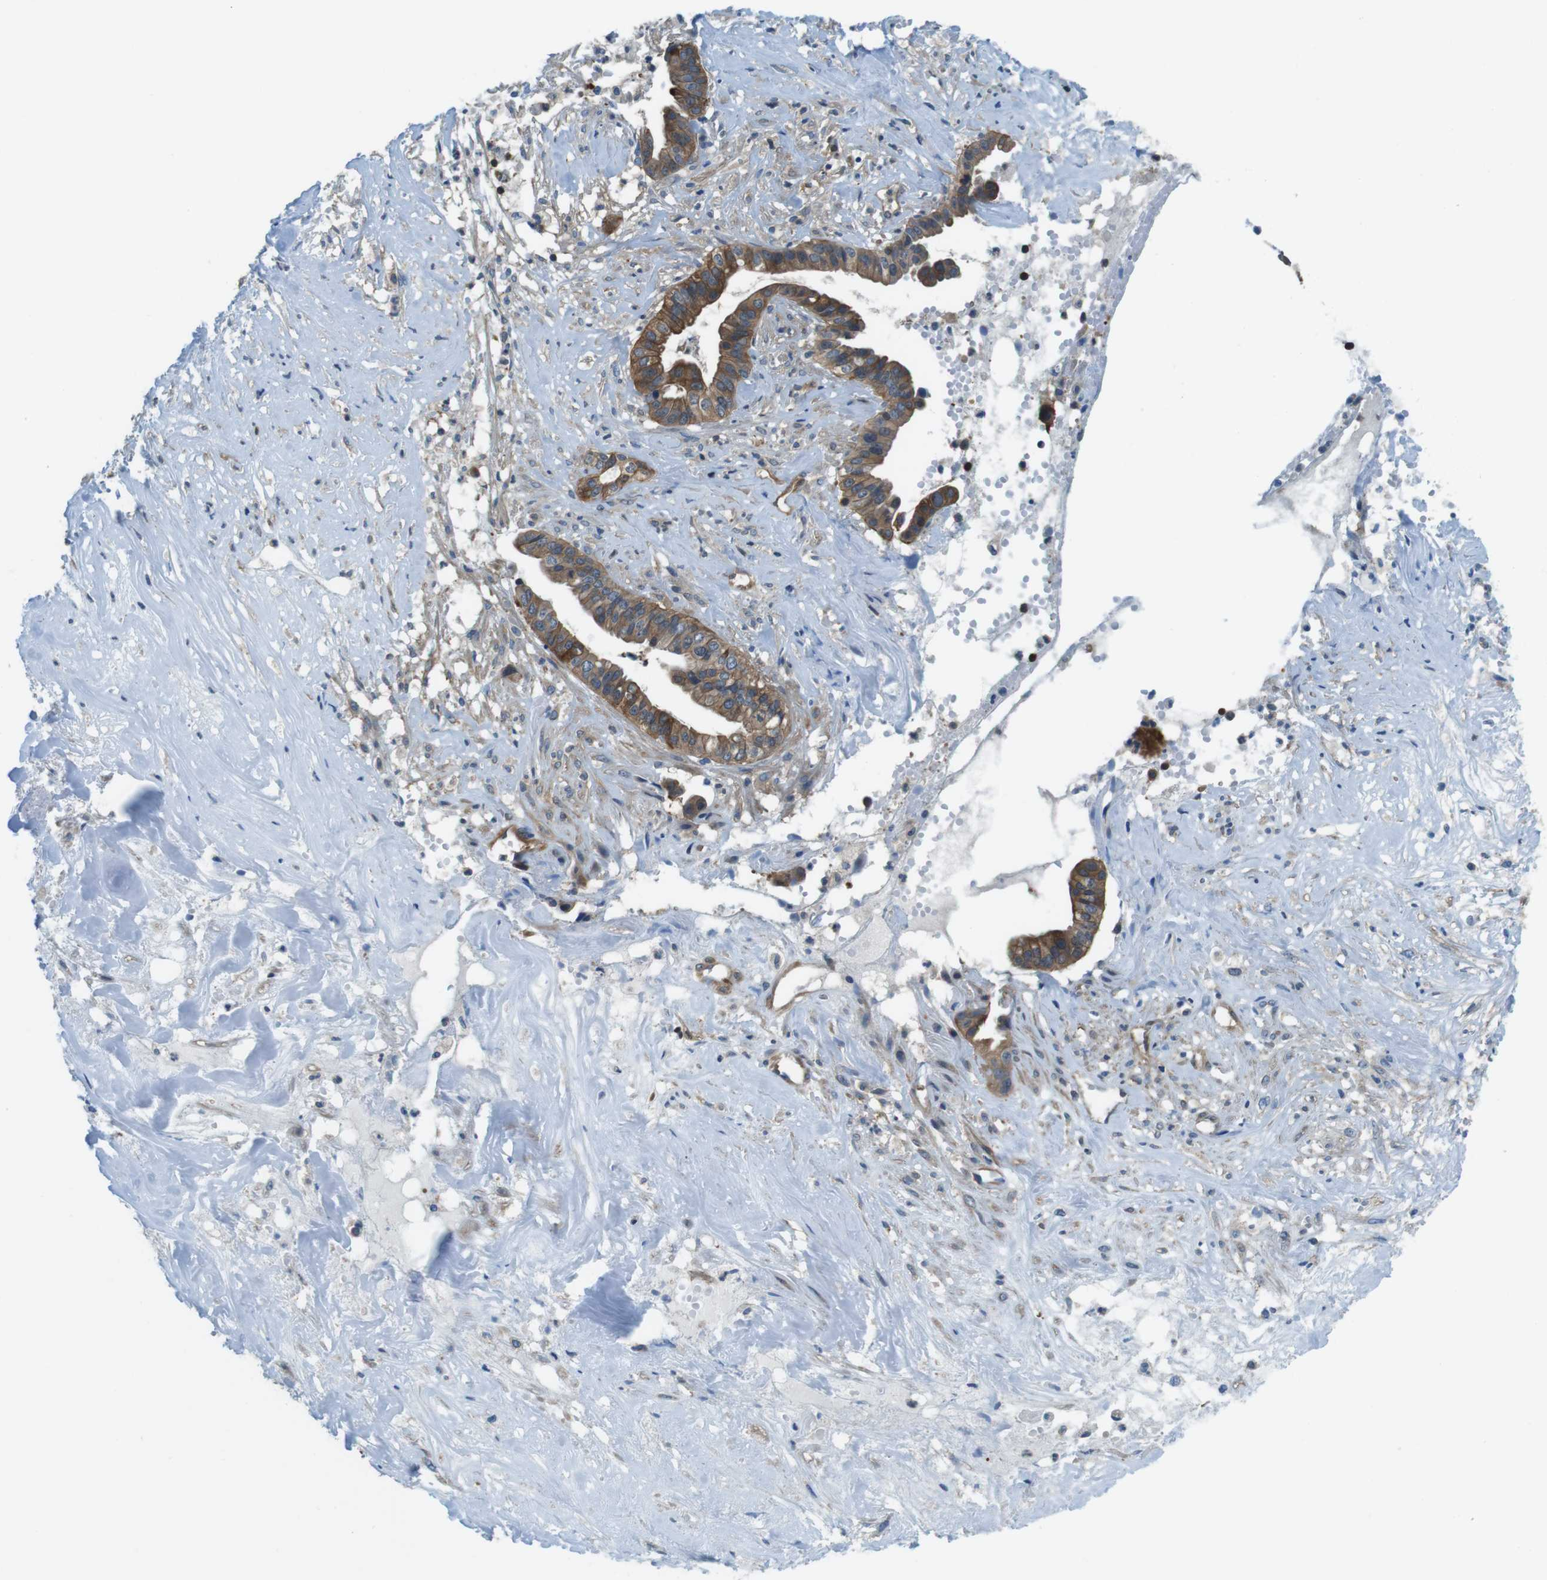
{"staining": {"intensity": "moderate", "quantity": ">75%", "location": "cytoplasmic/membranous"}, "tissue": "liver cancer", "cell_type": "Tumor cells", "image_type": "cancer", "snomed": [{"axis": "morphology", "description": "Cholangiocarcinoma"}, {"axis": "topography", "description": "Liver"}], "caption": "Immunohistochemistry (IHC) micrograph of neoplastic tissue: liver cholangiocarcinoma stained using immunohistochemistry (IHC) reveals medium levels of moderate protein expression localized specifically in the cytoplasmic/membranous of tumor cells, appearing as a cytoplasmic/membranous brown color.", "gene": "TES", "patient": {"sex": "female", "age": 61}}